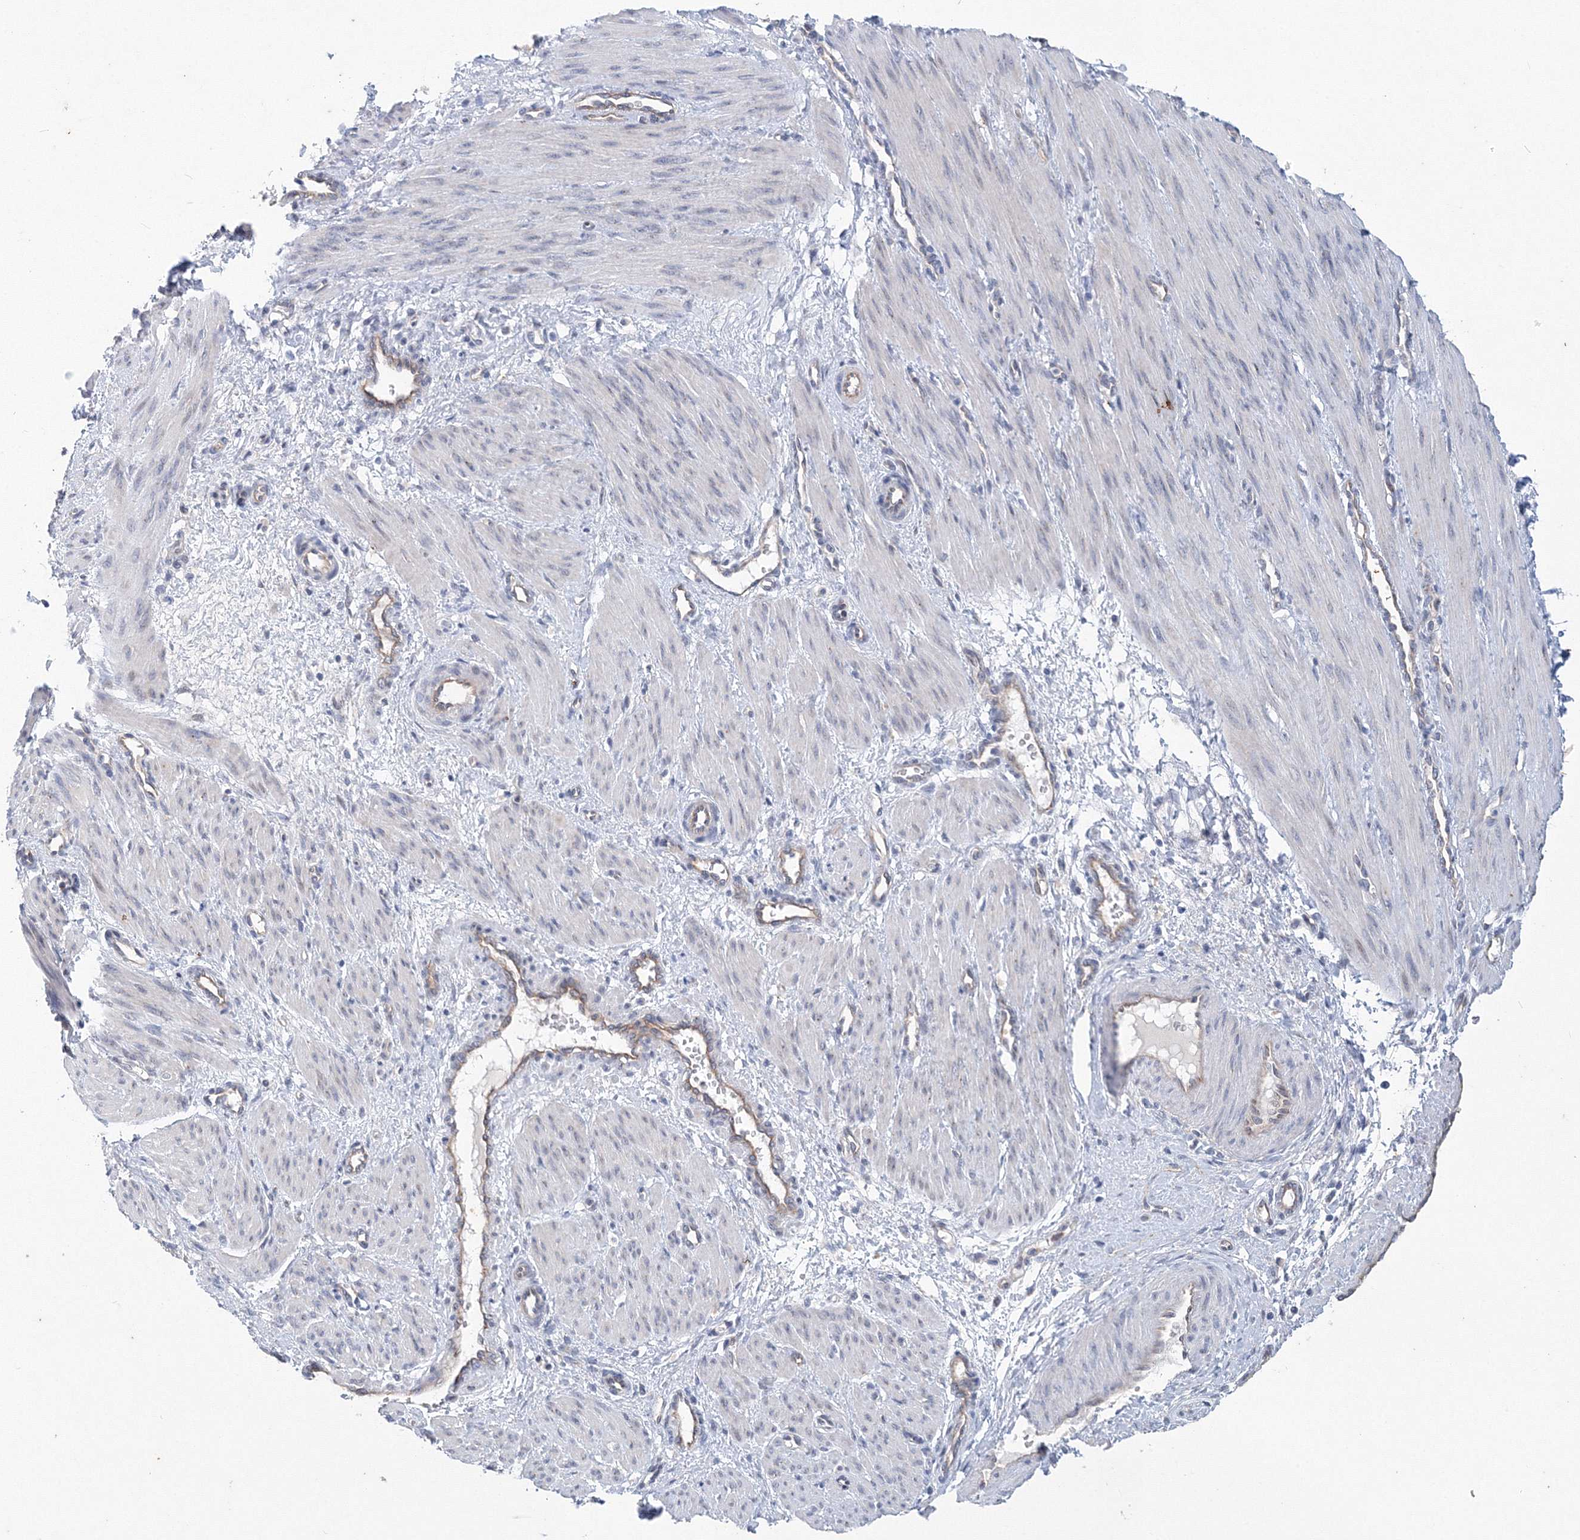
{"staining": {"intensity": "negative", "quantity": "none", "location": "none"}, "tissue": "smooth muscle", "cell_type": "Smooth muscle cells", "image_type": "normal", "snomed": [{"axis": "morphology", "description": "Normal tissue, NOS"}, {"axis": "topography", "description": "Endometrium"}], "caption": "Immunohistochemistry (IHC) of benign human smooth muscle demonstrates no expression in smooth muscle cells. The staining is performed using DAB (3,3'-diaminobenzidine) brown chromogen with nuclei counter-stained in using hematoxylin.", "gene": "TANC1", "patient": {"sex": "female", "age": 33}}